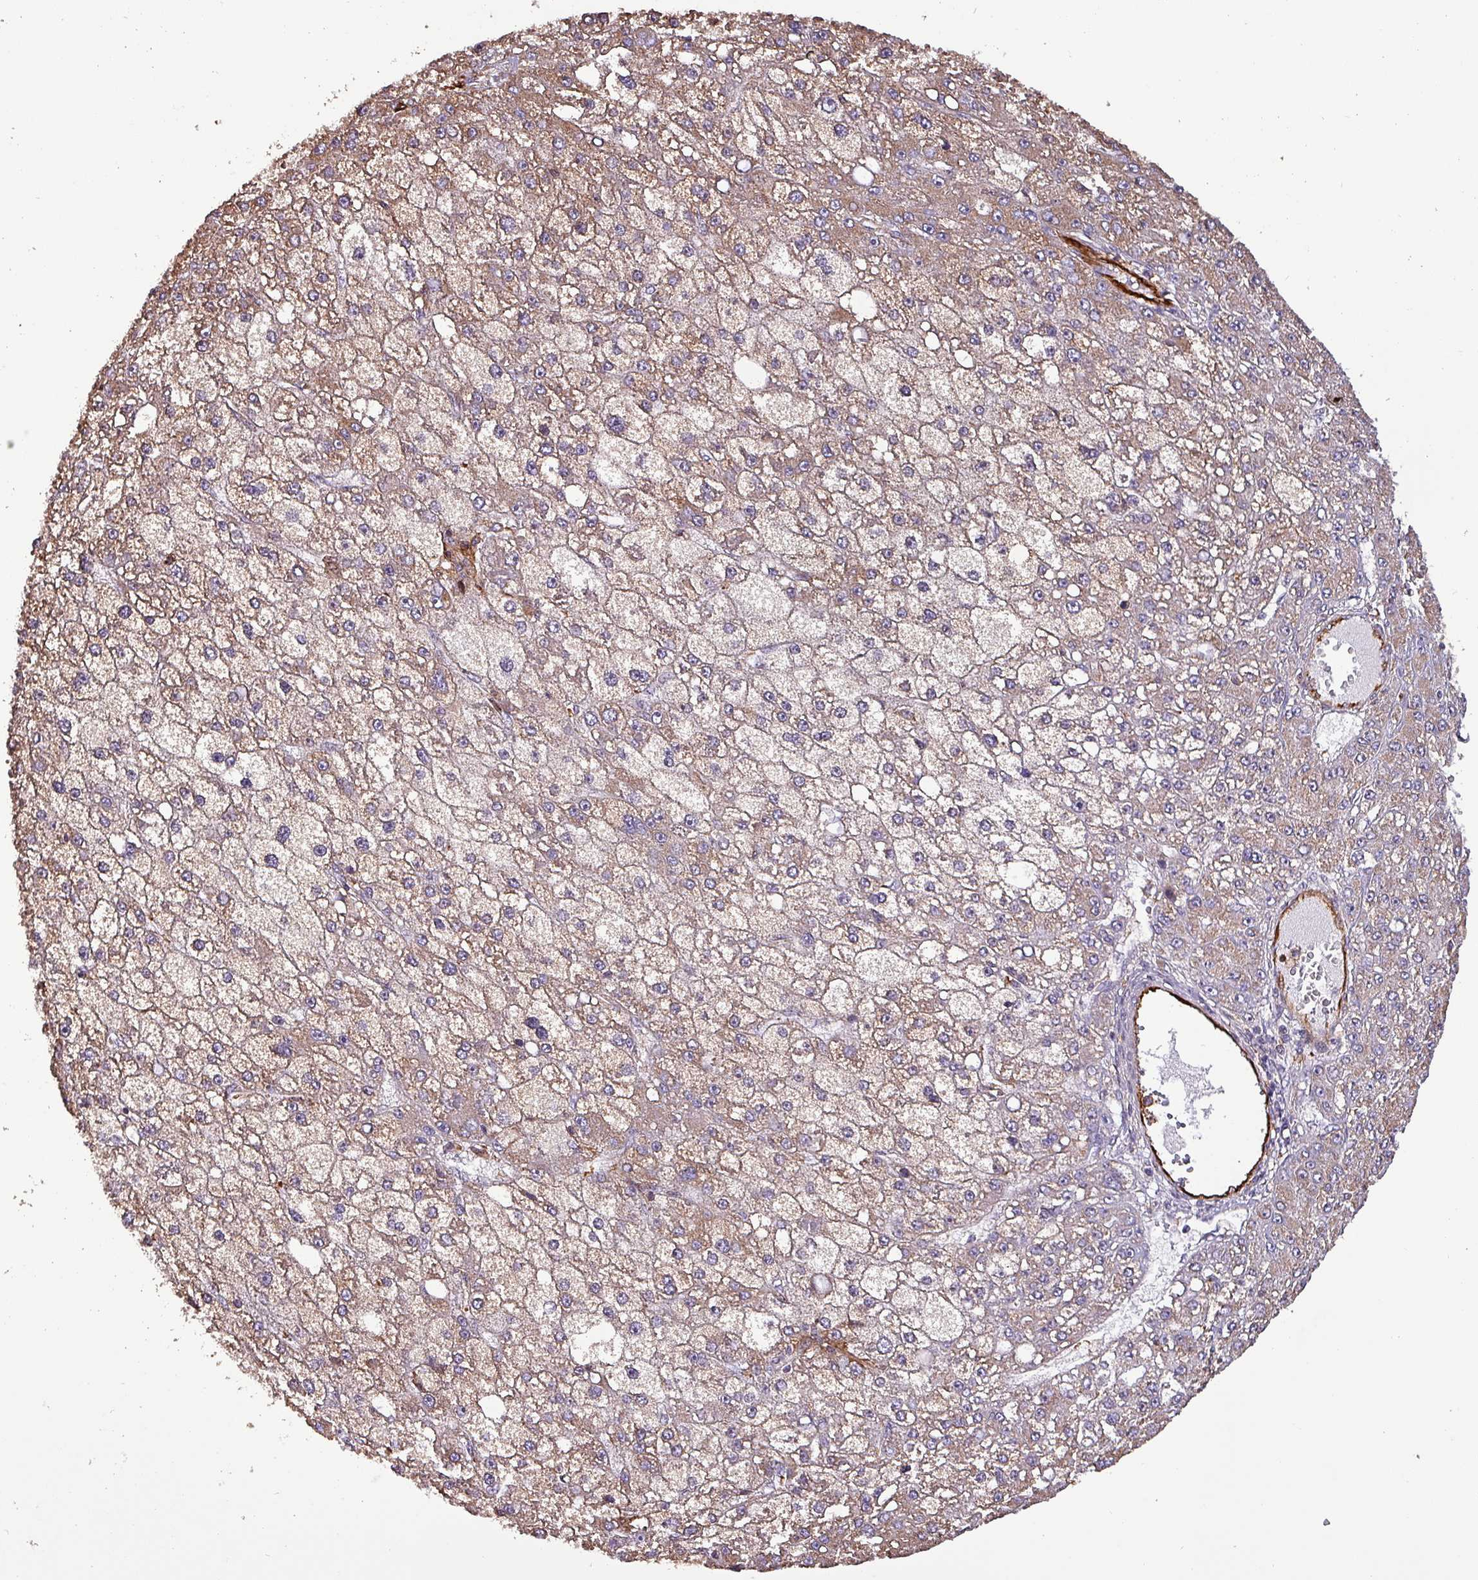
{"staining": {"intensity": "weak", "quantity": "25%-75%", "location": "cytoplasmic/membranous"}, "tissue": "liver cancer", "cell_type": "Tumor cells", "image_type": "cancer", "snomed": [{"axis": "morphology", "description": "Carcinoma, Hepatocellular, NOS"}, {"axis": "topography", "description": "Liver"}], "caption": "The image demonstrates immunohistochemical staining of liver hepatocellular carcinoma. There is weak cytoplasmic/membranous staining is appreciated in about 25%-75% of tumor cells.", "gene": "SCIN", "patient": {"sex": "male", "age": 67}}